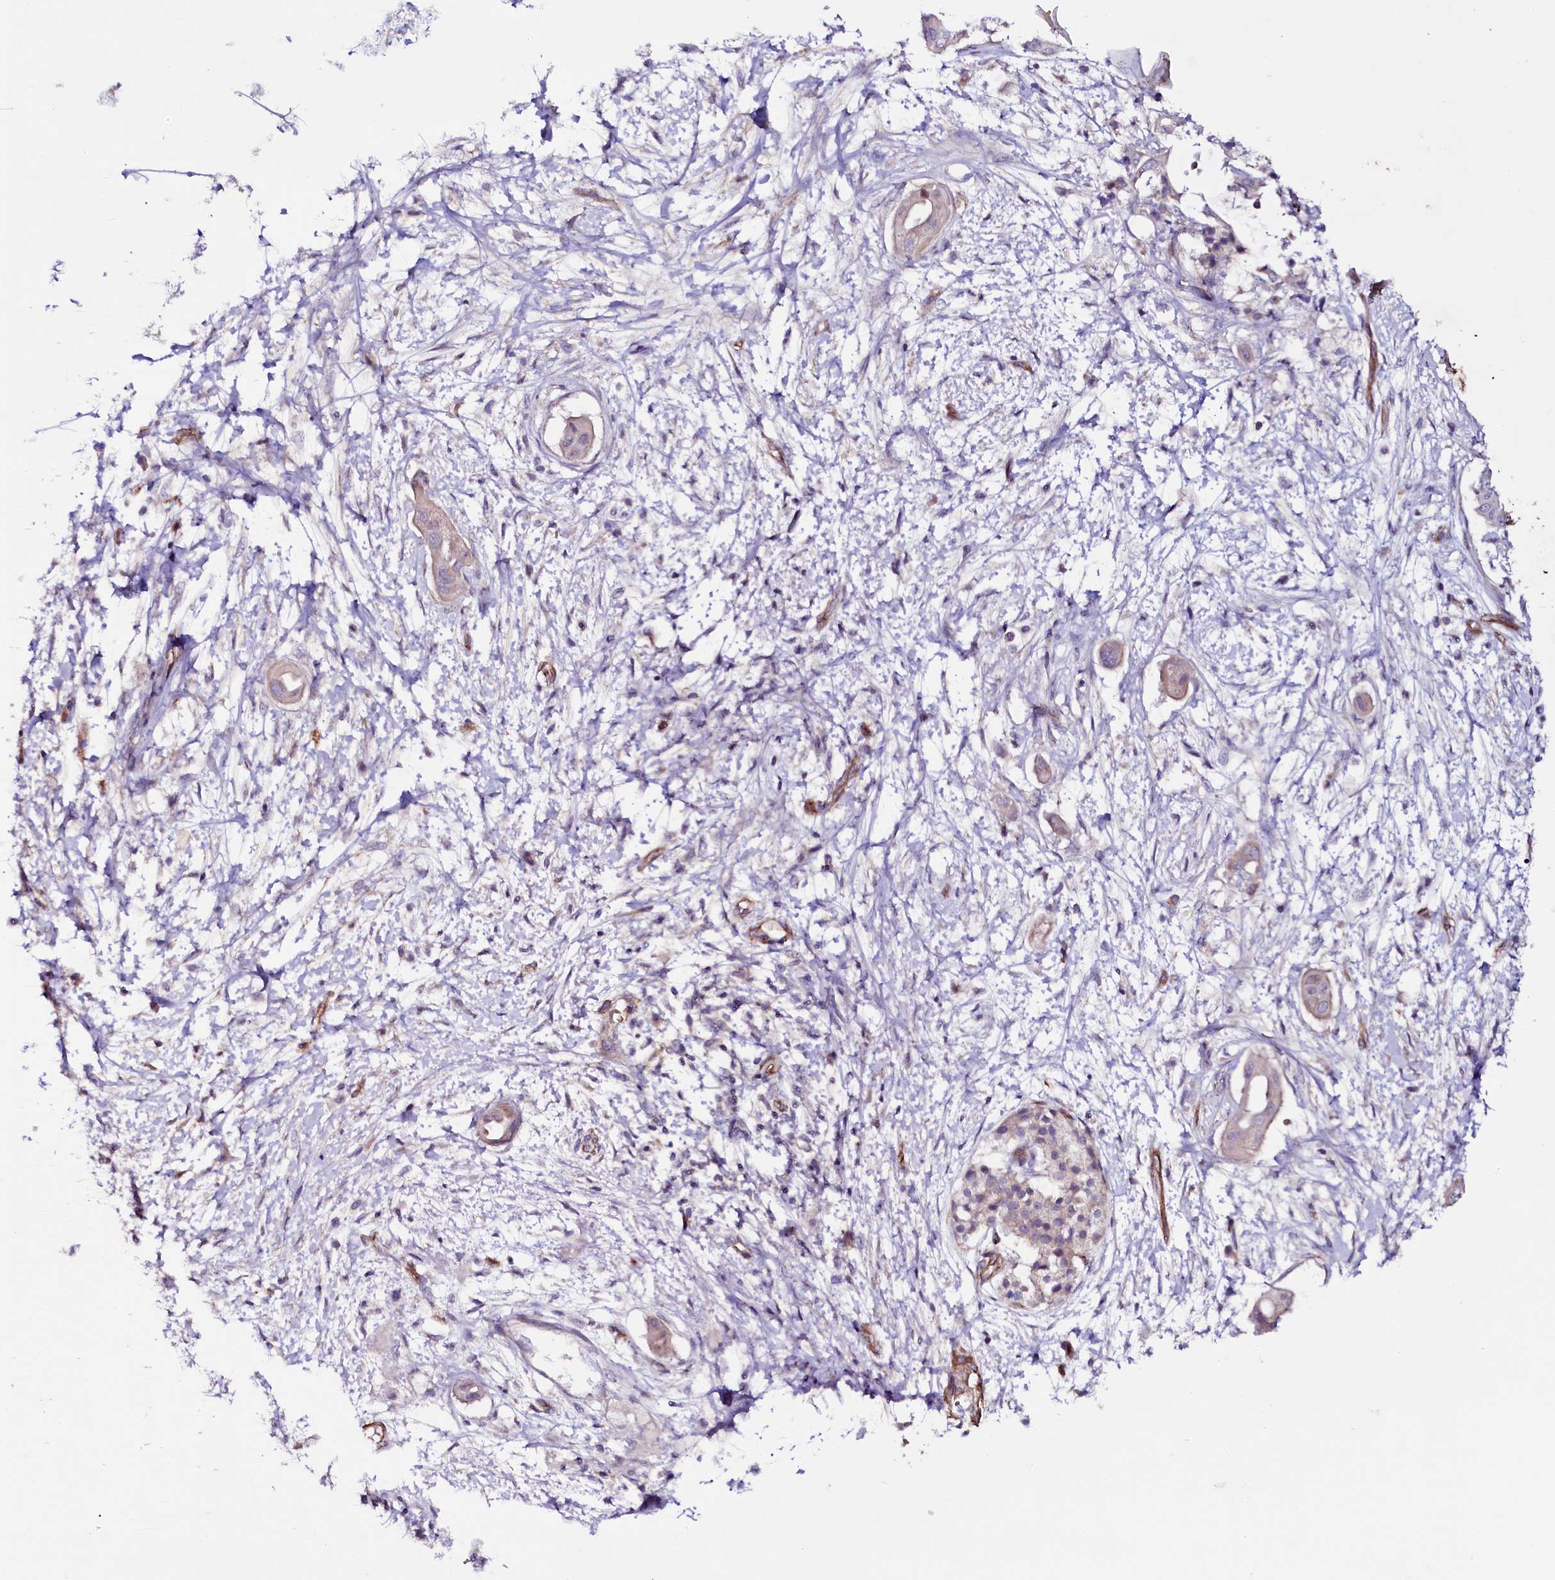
{"staining": {"intensity": "negative", "quantity": "none", "location": "none"}, "tissue": "pancreatic cancer", "cell_type": "Tumor cells", "image_type": "cancer", "snomed": [{"axis": "morphology", "description": "Adenocarcinoma, NOS"}, {"axis": "topography", "description": "Pancreas"}], "caption": "Immunohistochemistry (IHC) photomicrograph of pancreatic cancer (adenocarcinoma) stained for a protein (brown), which exhibits no positivity in tumor cells. (DAB IHC visualized using brightfield microscopy, high magnification).", "gene": "MEX3C", "patient": {"sex": "male", "age": 68}}